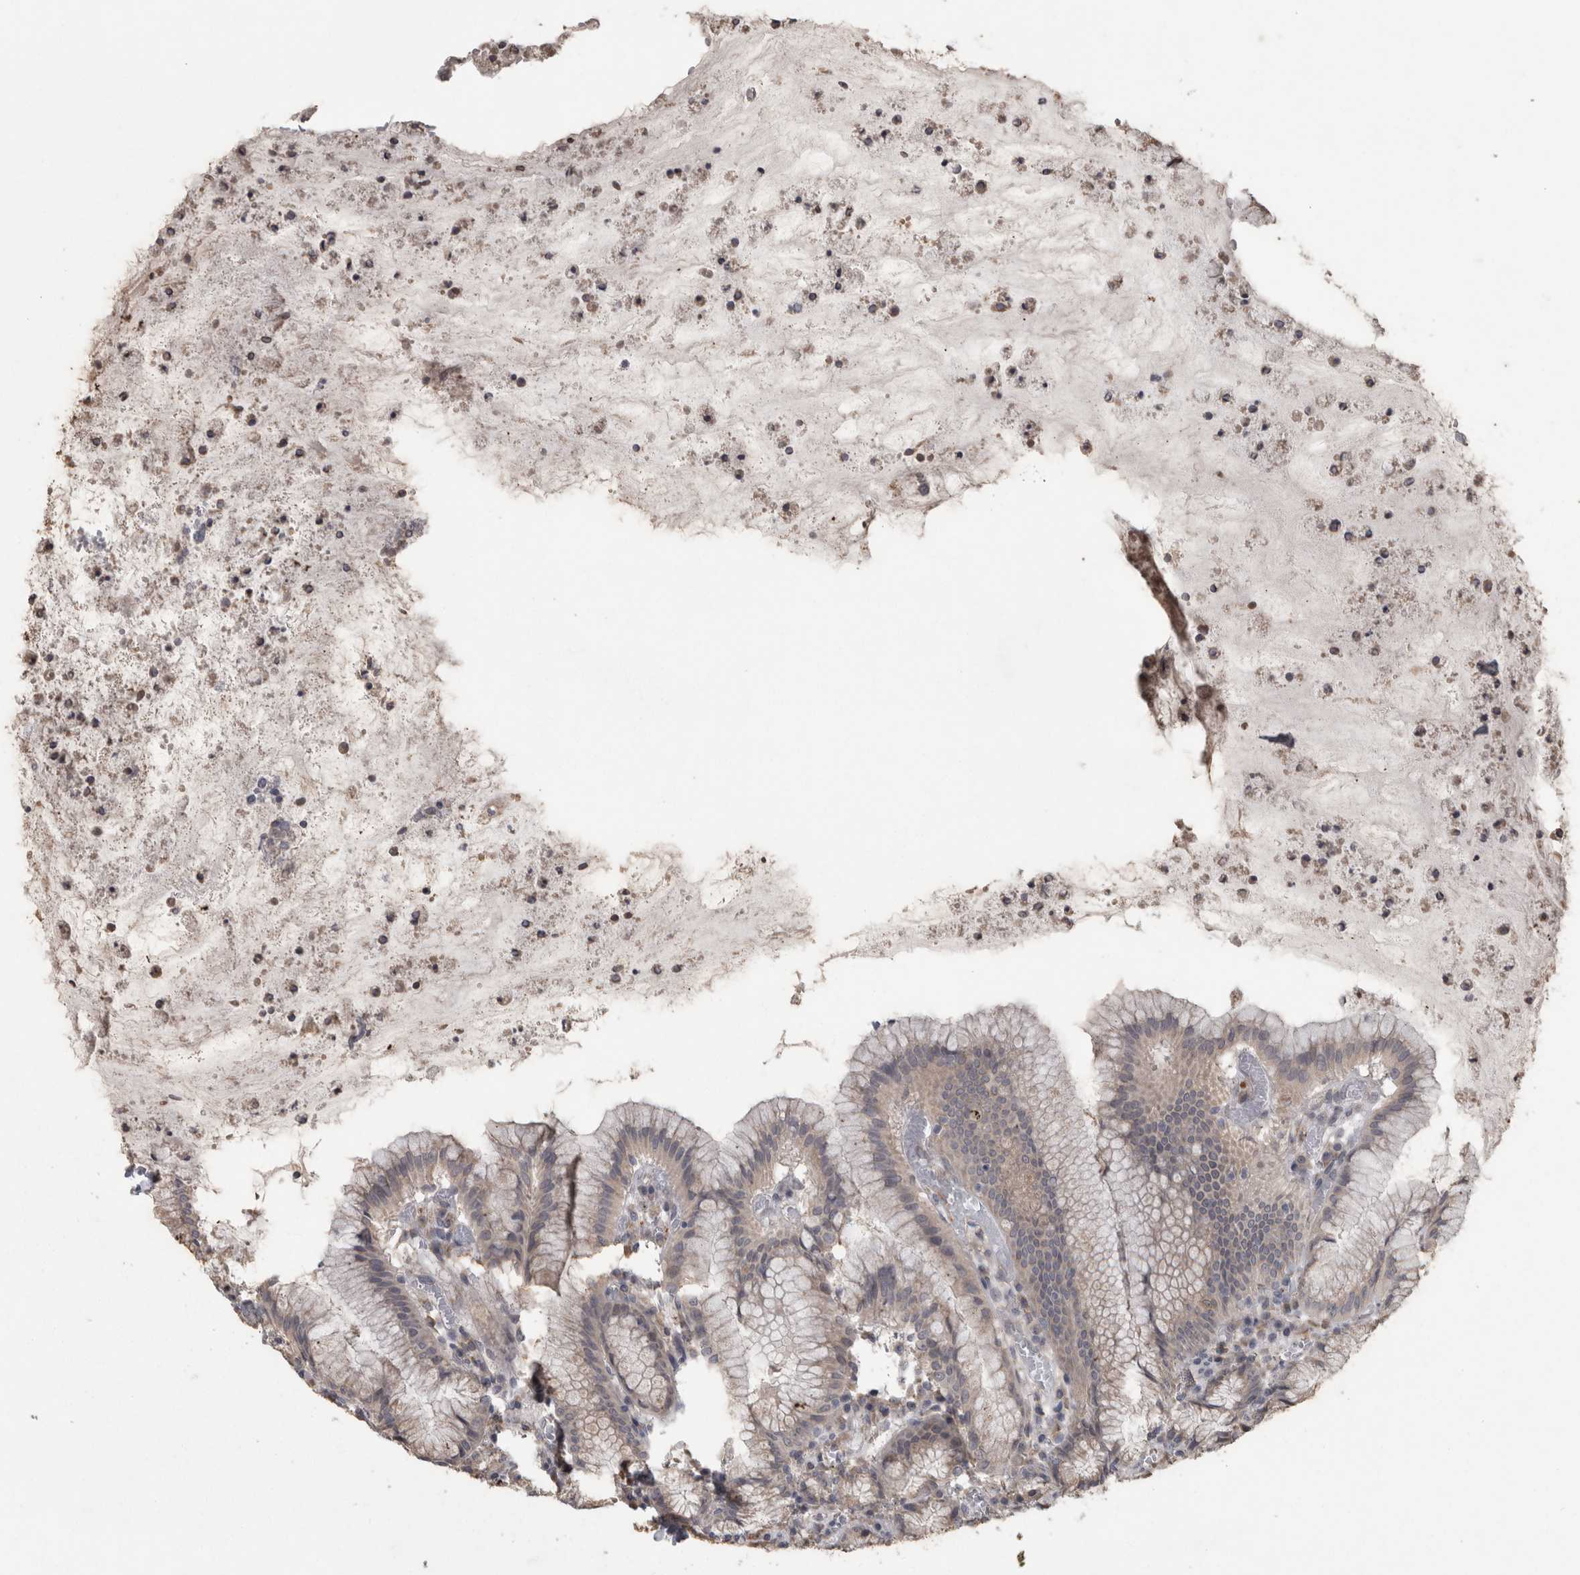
{"staining": {"intensity": "moderate", "quantity": "25%-75%", "location": "cytoplasmic/membranous"}, "tissue": "stomach", "cell_type": "Glandular cells", "image_type": "normal", "snomed": [{"axis": "morphology", "description": "Normal tissue, NOS"}, {"axis": "topography", "description": "Stomach"}], "caption": "IHC (DAB) staining of unremarkable human stomach reveals moderate cytoplasmic/membranous protein staining in about 25%-75% of glandular cells.", "gene": "RAB29", "patient": {"sex": "male", "age": 55}}